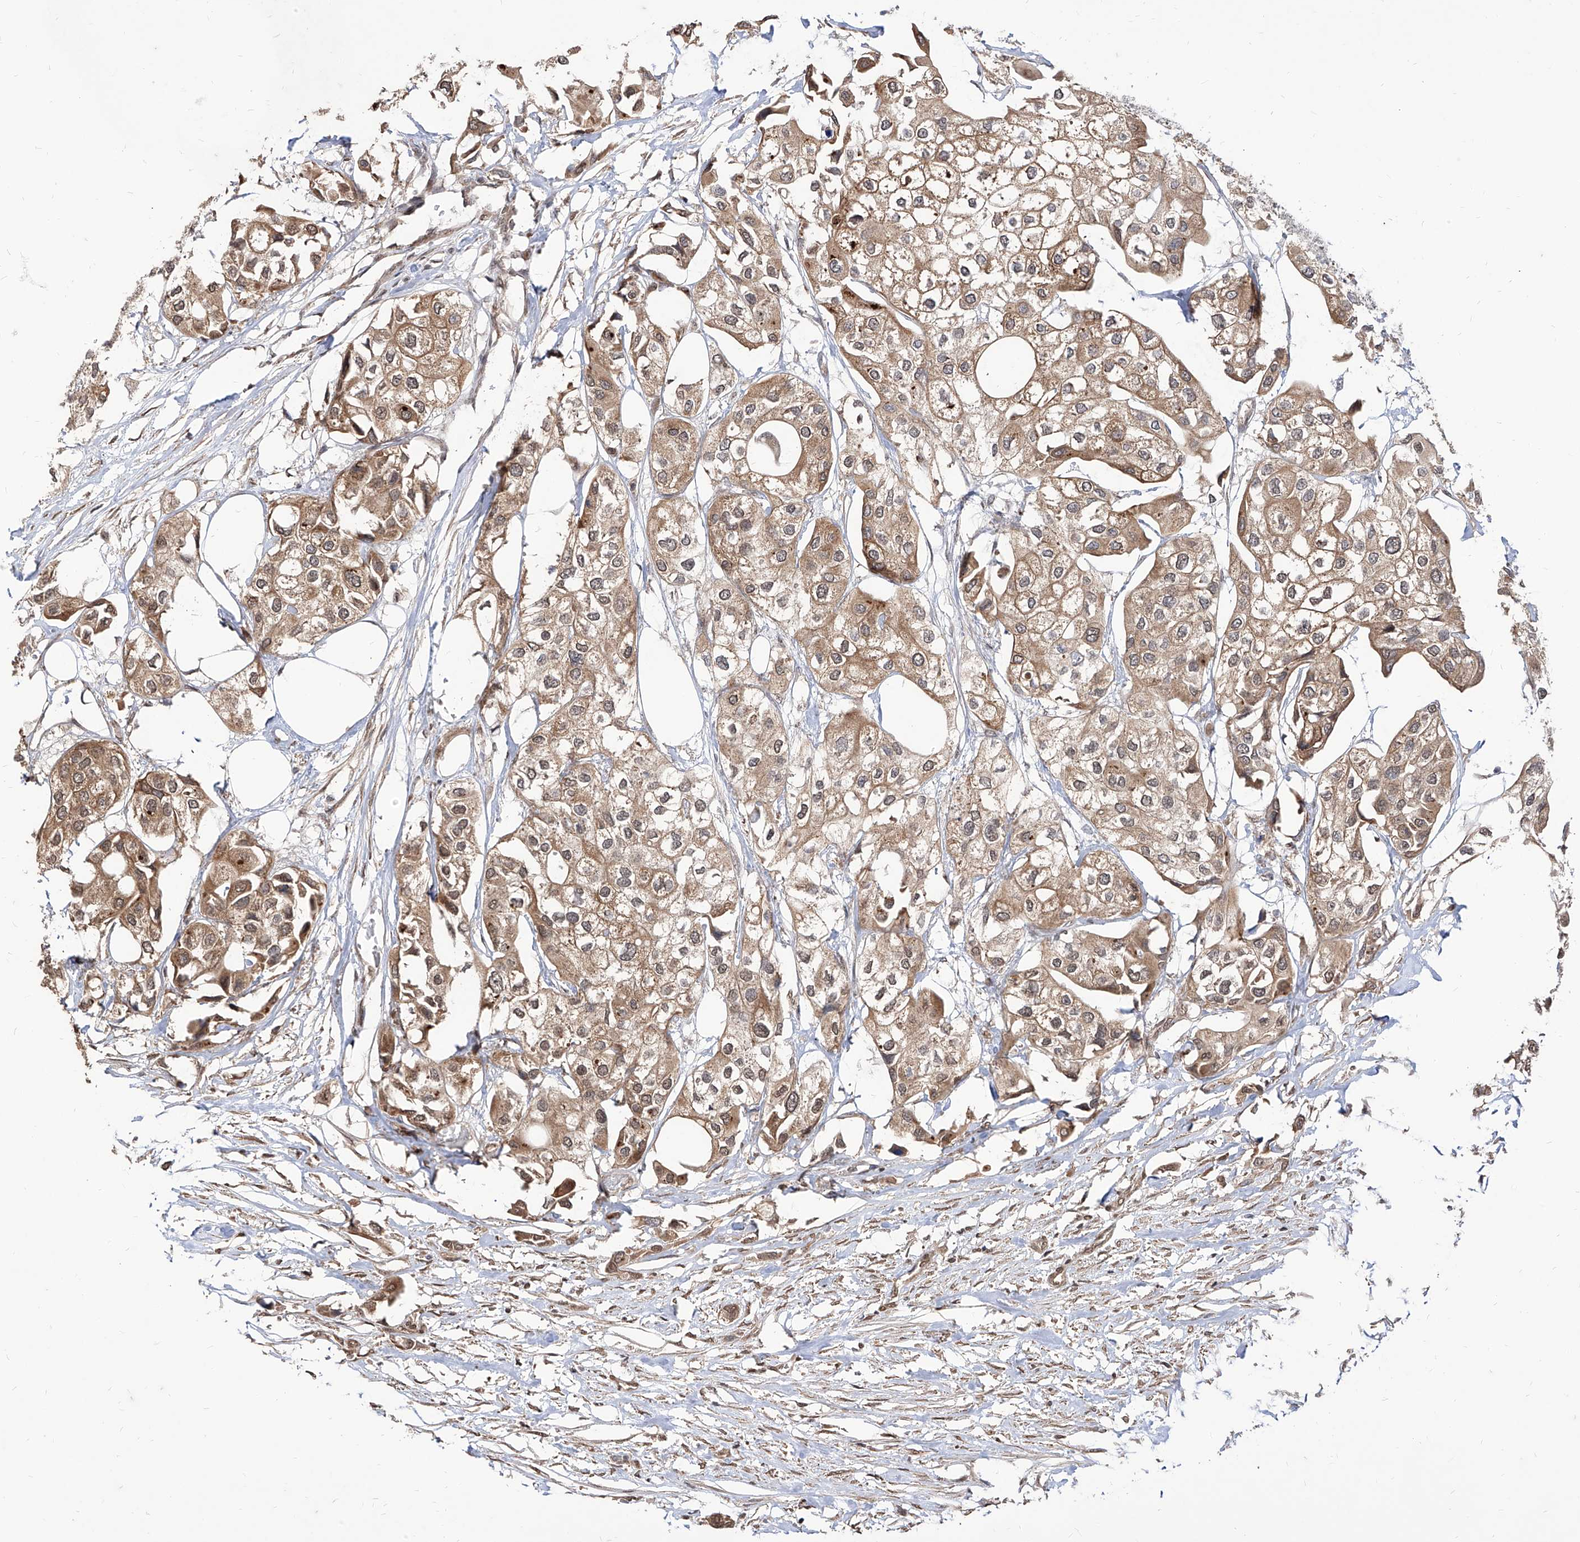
{"staining": {"intensity": "moderate", "quantity": ">75%", "location": "cytoplasmic/membranous"}, "tissue": "urothelial cancer", "cell_type": "Tumor cells", "image_type": "cancer", "snomed": [{"axis": "morphology", "description": "Urothelial carcinoma, High grade"}, {"axis": "topography", "description": "Urinary bladder"}], "caption": "Immunohistochemistry image of neoplastic tissue: human high-grade urothelial carcinoma stained using IHC reveals medium levels of moderate protein expression localized specifically in the cytoplasmic/membranous of tumor cells, appearing as a cytoplasmic/membranous brown color.", "gene": "C8orf82", "patient": {"sex": "male", "age": 64}}